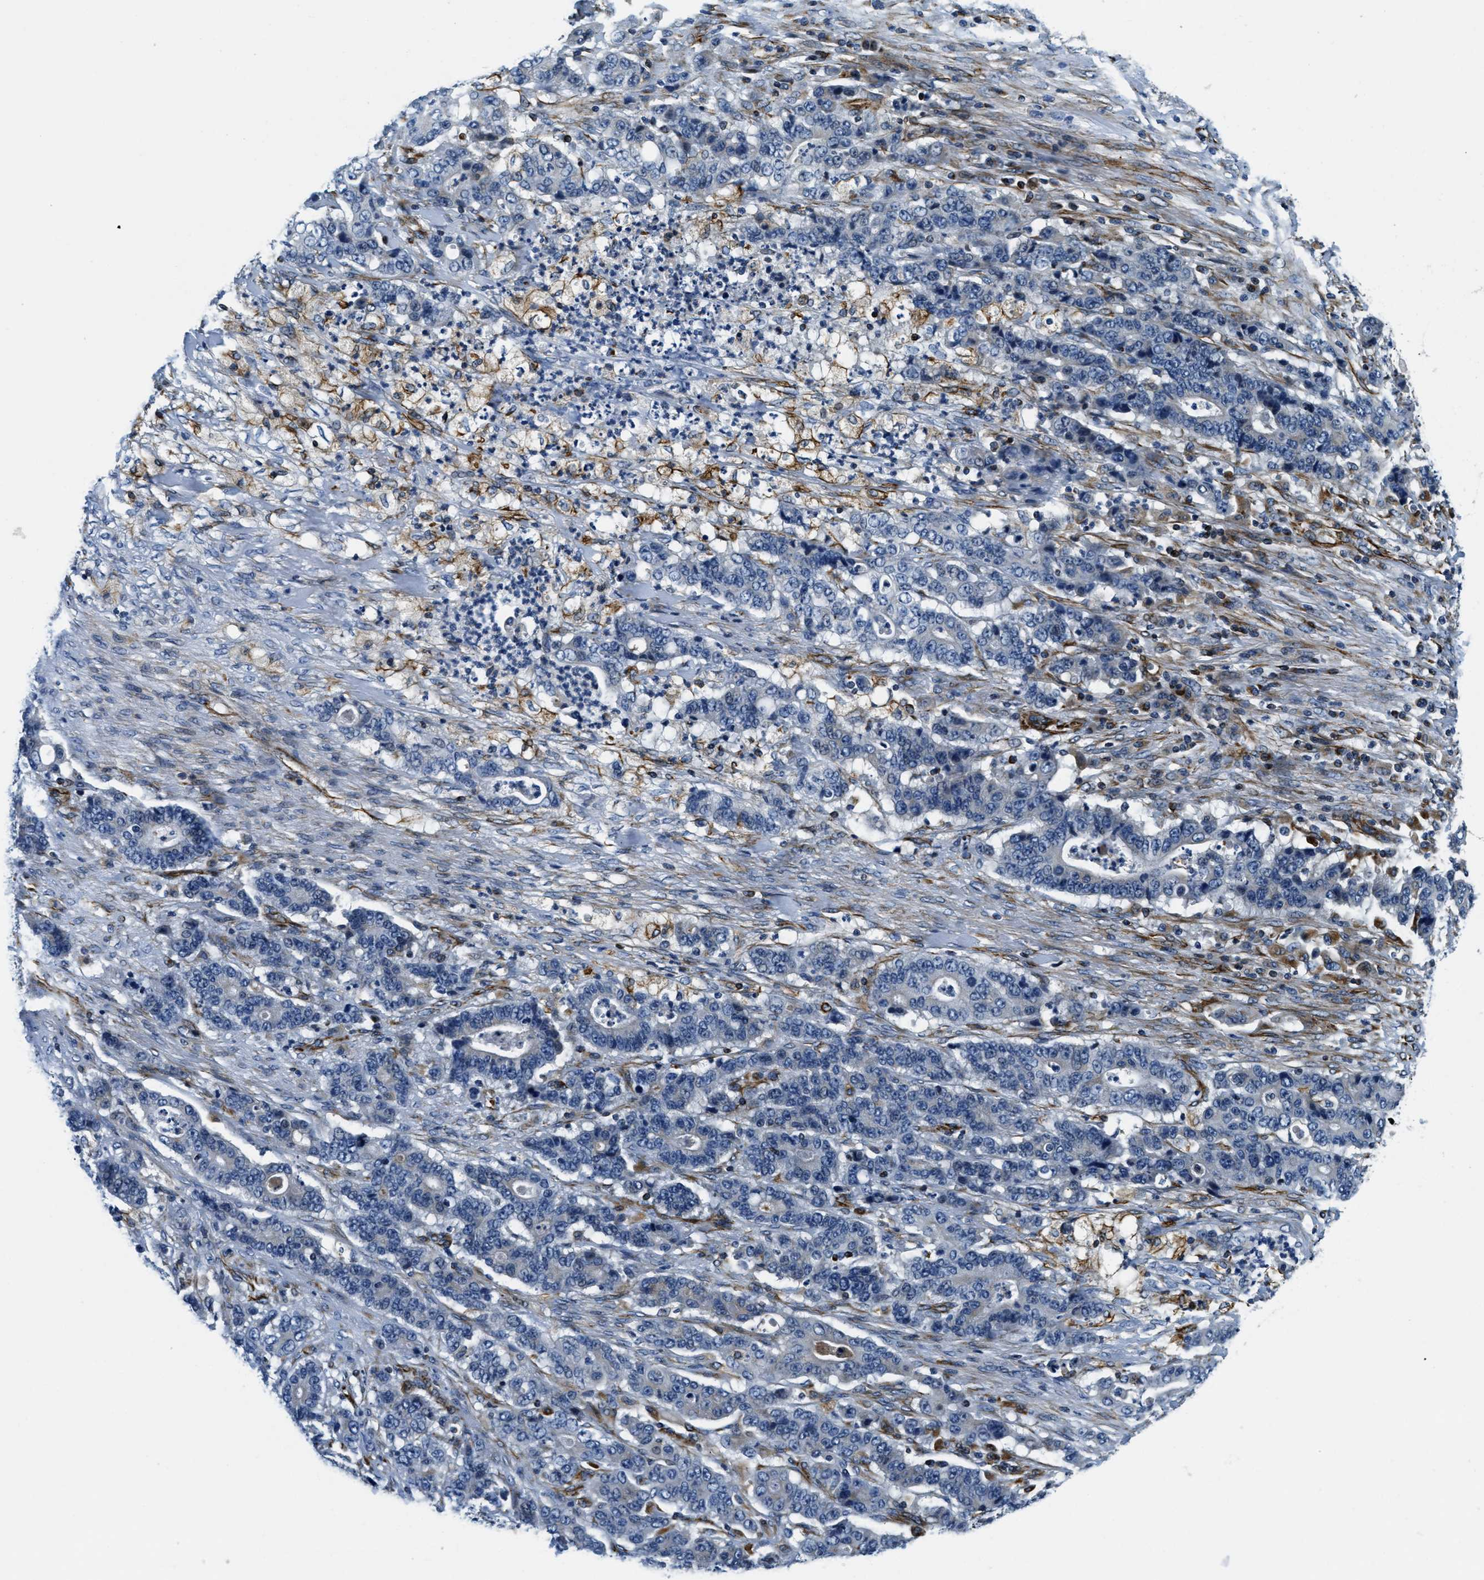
{"staining": {"intensity": "negative", "quantity": "none", "location": "none"}, "tissue": "stomach cancer", "cell_type": "Tumor cells", "image_type": "cancer", "snomed": [{"axis": "morphology", "description": "Adenocarcinoma, NOS"}, {"axis": "topography", "description": "Stomach"}], "caption": "Tumor cells are negative for brown protein staining in adenocarcinoma (stomach). (DAB immunohistochemistry (IHC) visualized using brightfield microscopy, high magnification).", "gene": "GNS", "patient": {"sex": "female", "age": 73}}